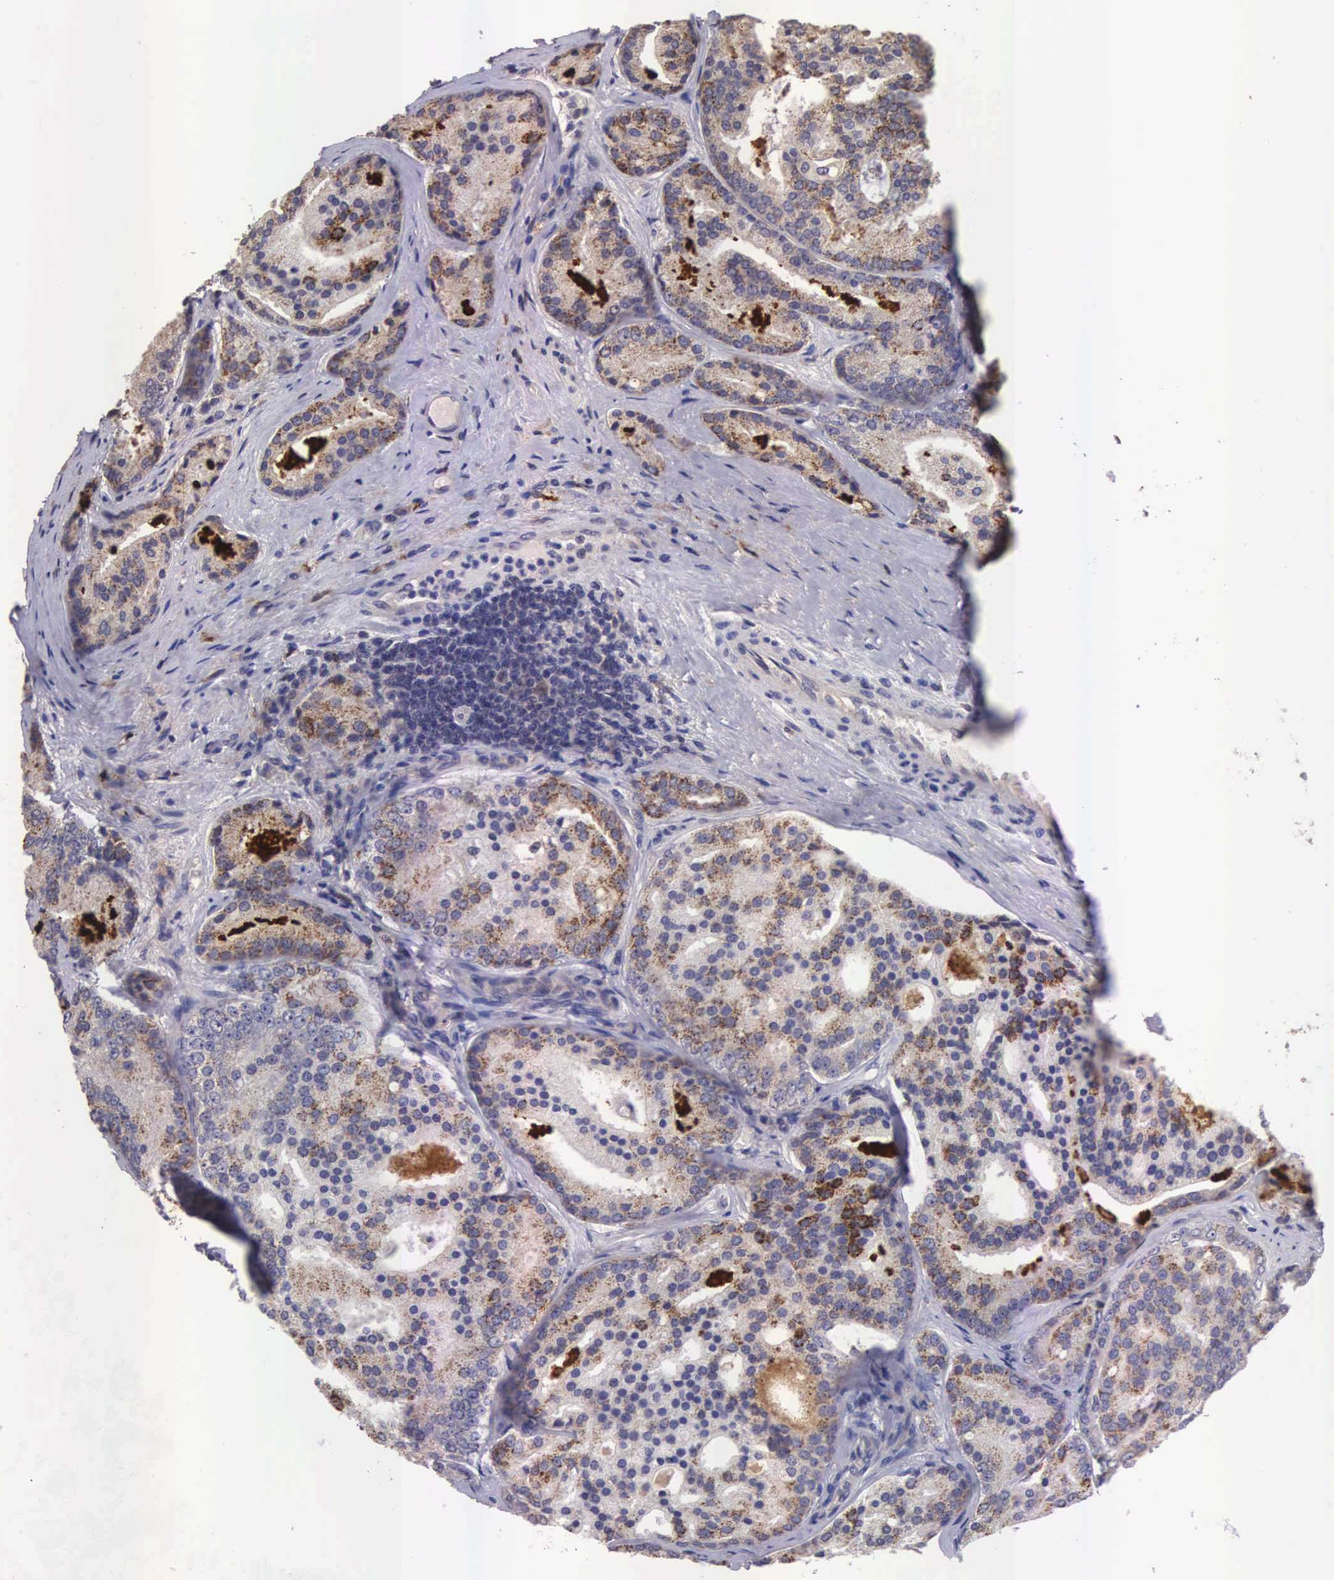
{"staining": {"intensity": "moderate", "quantity": ">75%", "location": "cytoplasmic/membranous"}, "tissue": "prostate cancer", "cell_type": "Tumor cells", "image_type": "cancer", "snomed": [{"axis": "morphology", "description": "Adenocarcinoma, High grade"}, {"axis": "topography", "description": "Prostate"}], "caption": "Prostate high-grade adenocarcinoma stained with a protein marker demonstrates moderate staining in tumor cells.", "gene": "CDC45", "patient": {"sex": "male", "age": 64}}